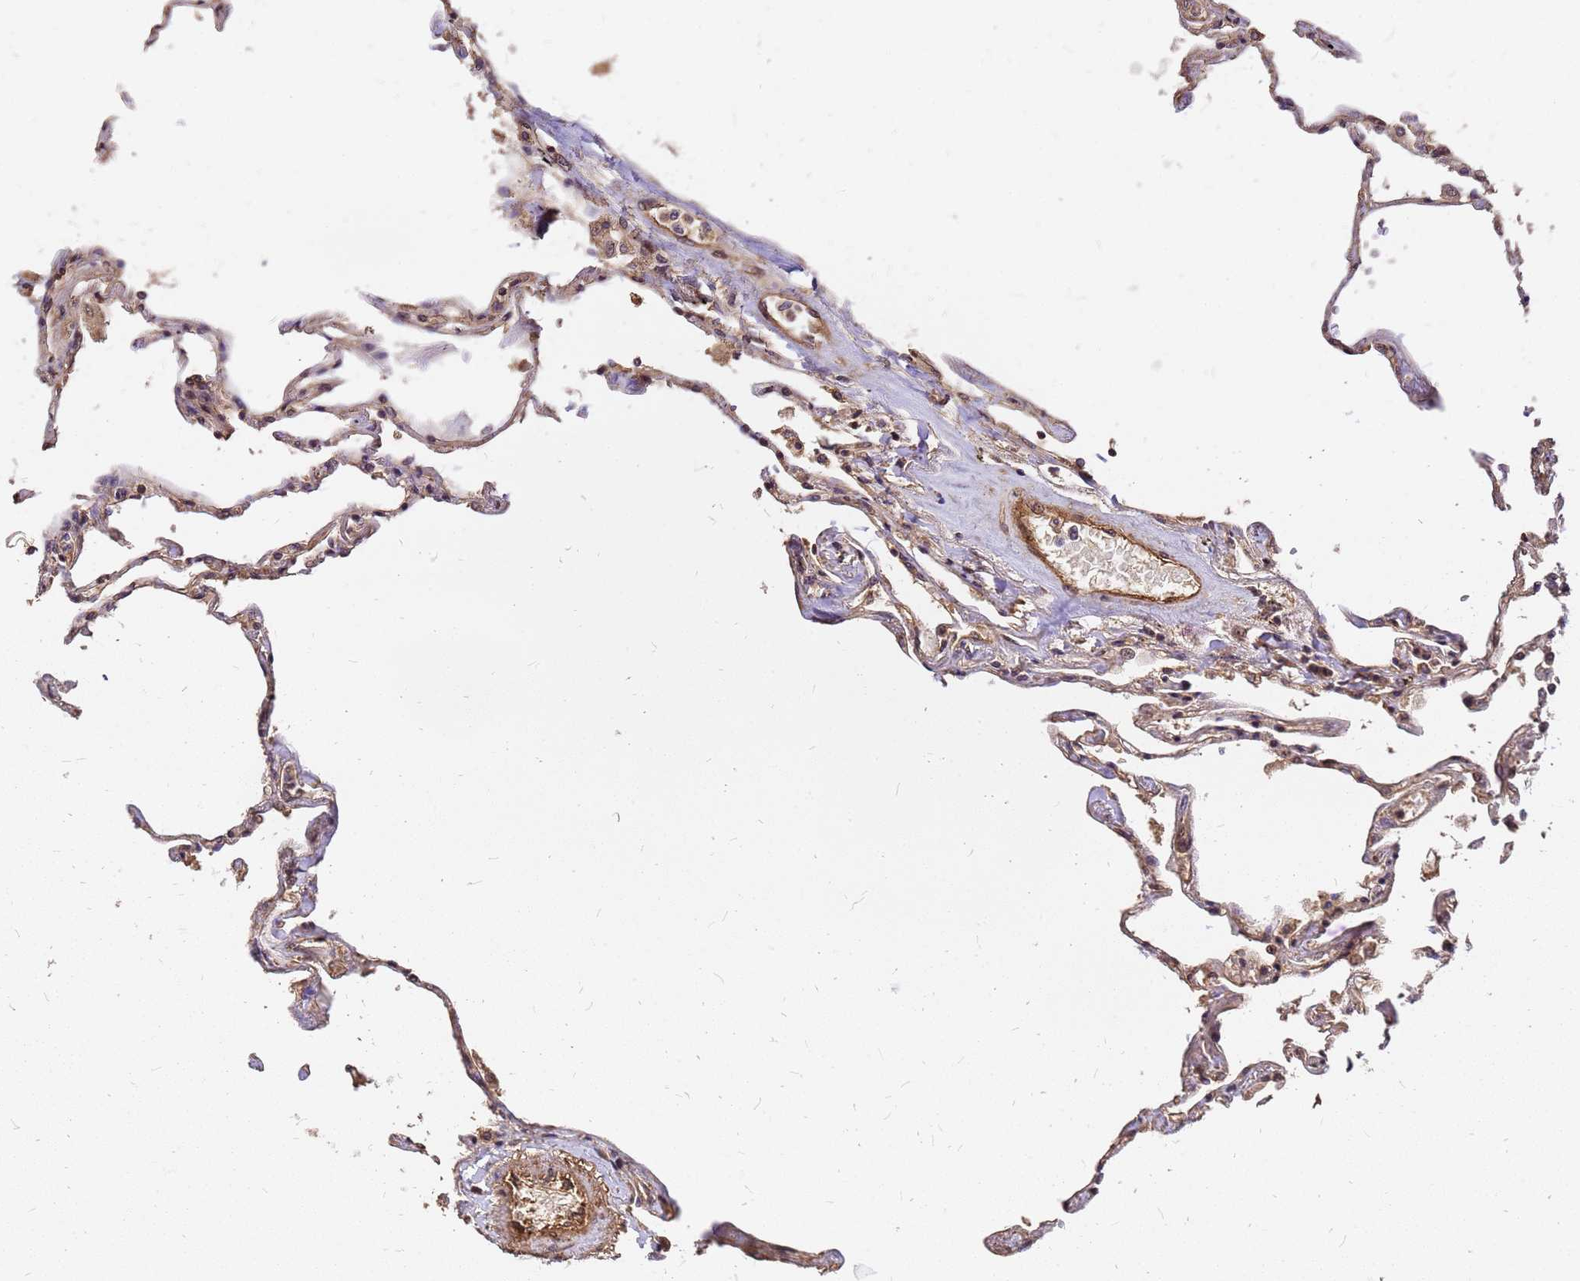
{"staining": {"intensity": "moderate", "quantity": ">75%", "location": "cytoplasmic/membranous,nuclear"}, "tissue": "lung", "cell_type": "Alveolar cells", "image_type": "normal", "snomed": [{"axis": "morphology", "description": "Normal tissue, NOS"}, {"axis": "topography", "description": "Lung"}], "caption": "Immunohistochemistry micrograph of normal human lung stained for a protein (brown), which reveals medium levels of moderate cytoplasmic/membranous,nuclear expression in about >75% of alveolar cells.", "gene": "GPATCH8", "patient": {"sex": "female", "age": 67}}